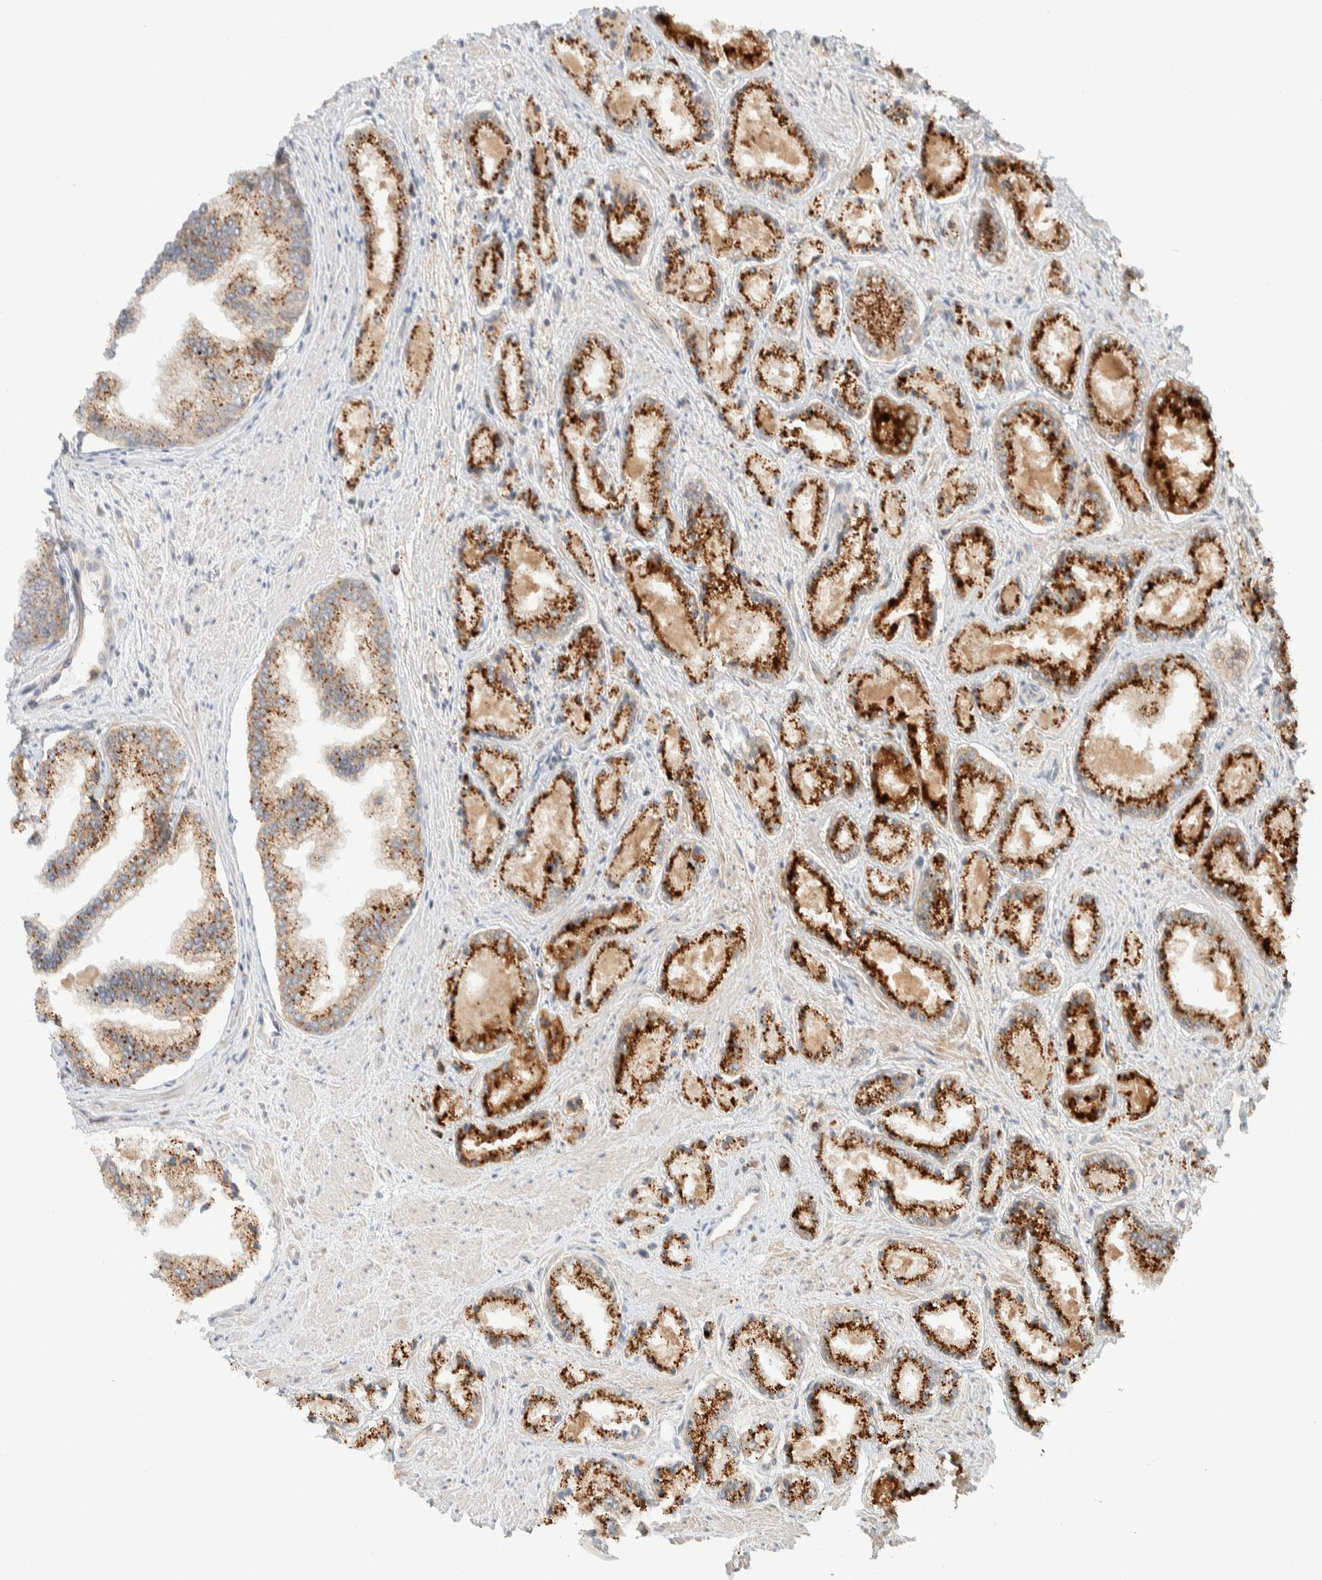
{"staining": {"intensity": "strong", "quantity": ">75%", "location": "cytoplasmic/membranous"}, "tissue": "prostate cancer", "cell_type": "Tumor cells", "image_type": "cancer", "snomed": [{"axis": "morphology", "description": "Adenocarcinoma, Low grade"}, {"axis": "topography", "description": "Prostate"}], "caption": "IHC image of human prostate cancer stained for a protein (brown), which displays high levels of strong cytoplasmic/membranous staining in about >75% of tumor cells.", "gene": "GCLM", "patient": {"sex": "male", "age": 52}}